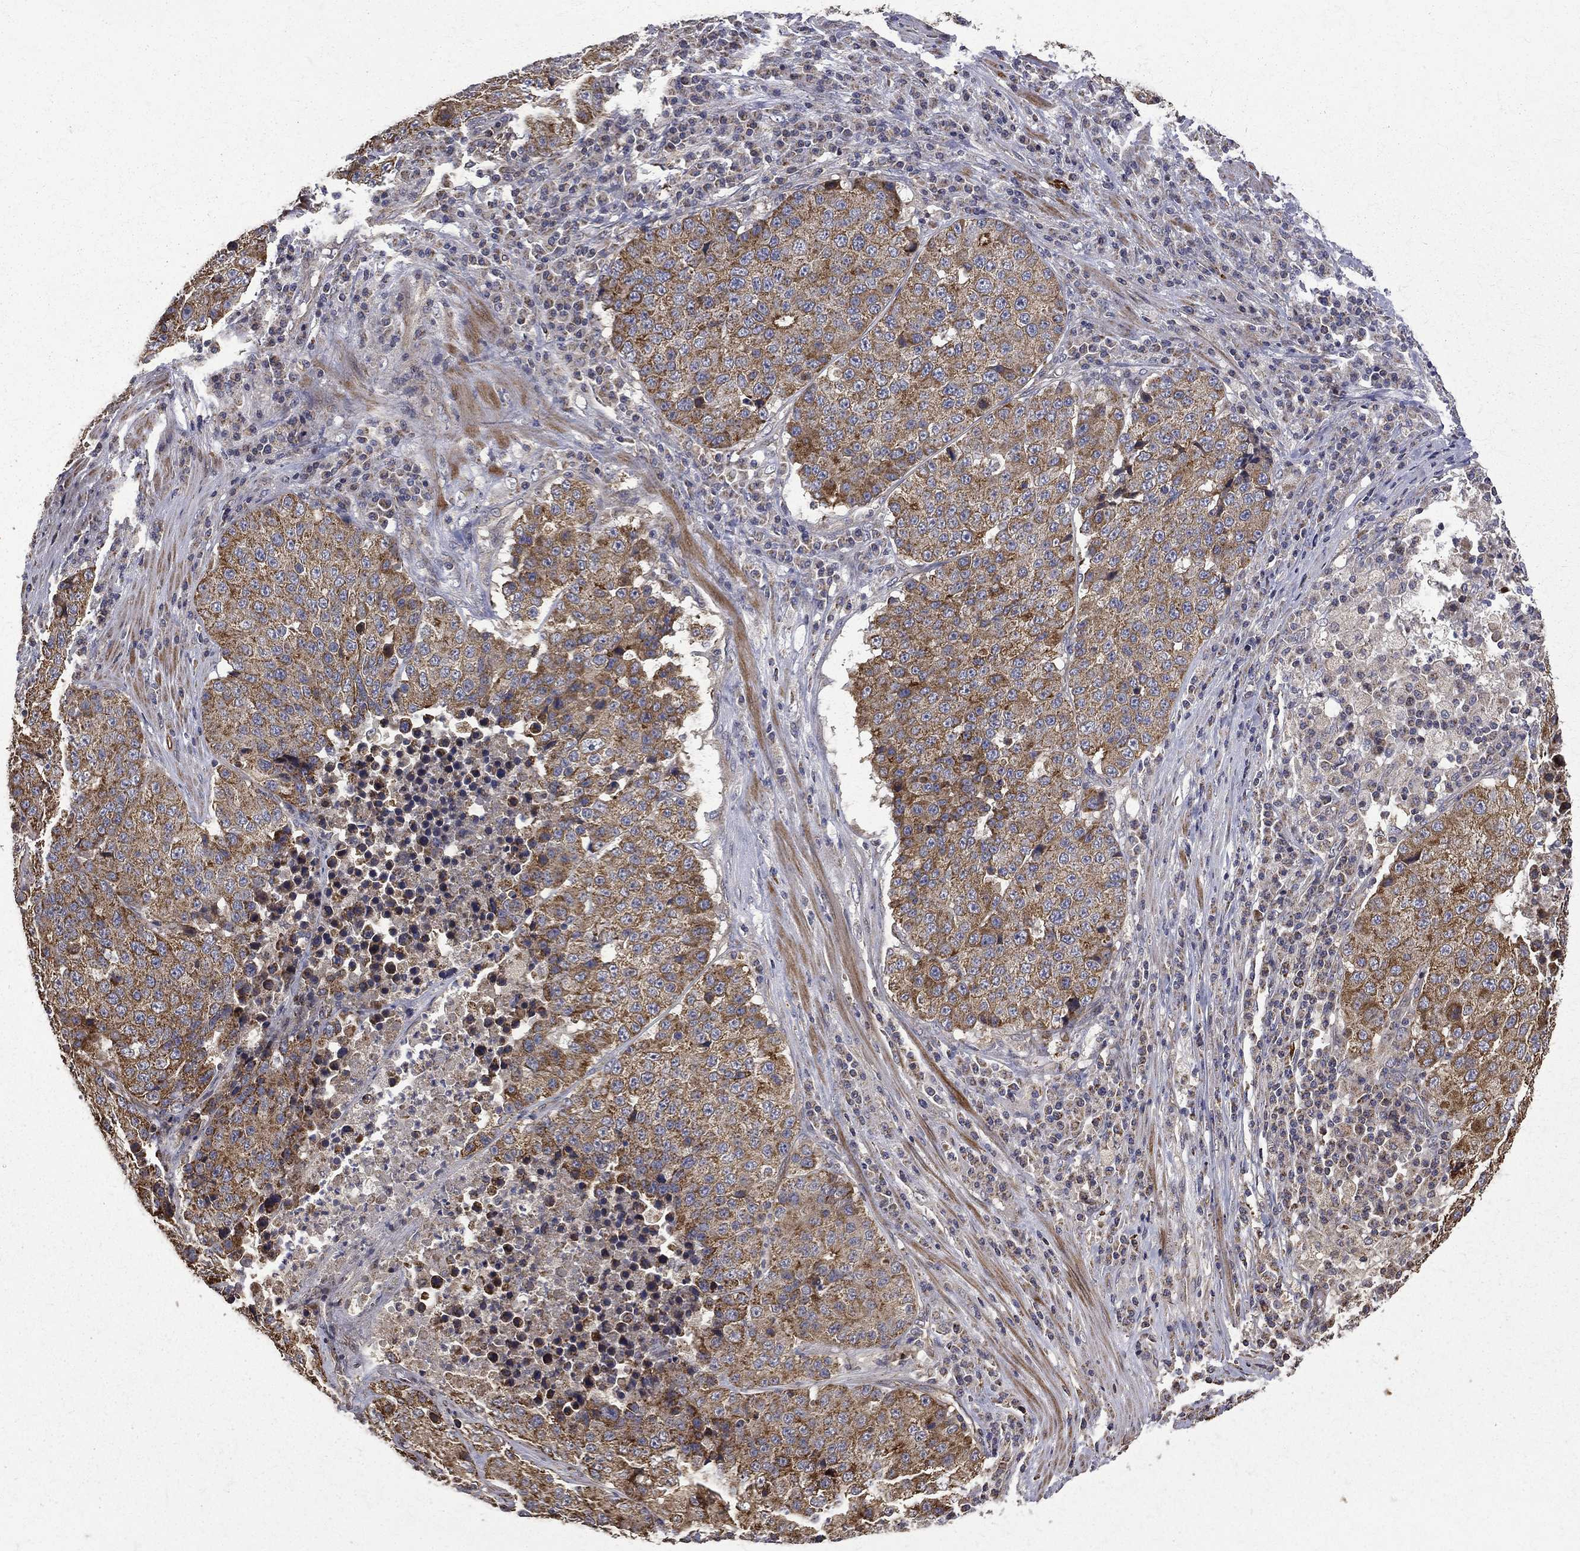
{"staining": {"intensity": "moderate", "quantity": ">75%", "location": "cytoplasmic/membranous"}, "tissue": "stomach cancer", "cell_type": "Tumor cells", "image_type": "cancer", "snomed": [{"axis": "morphology", "description": "Adenocarcinoma, NOS"}, {"axis": "topography", "description": "Stomach"}], "caption": "Protein expression analysis of human stomach cancer (adenocarcinoma) reveals moderate cytoplasmic/membranous expression in approximately >75% of tumor cells.", "gene": "RPGR", "patient": {"sex": "male", "age": 71}}